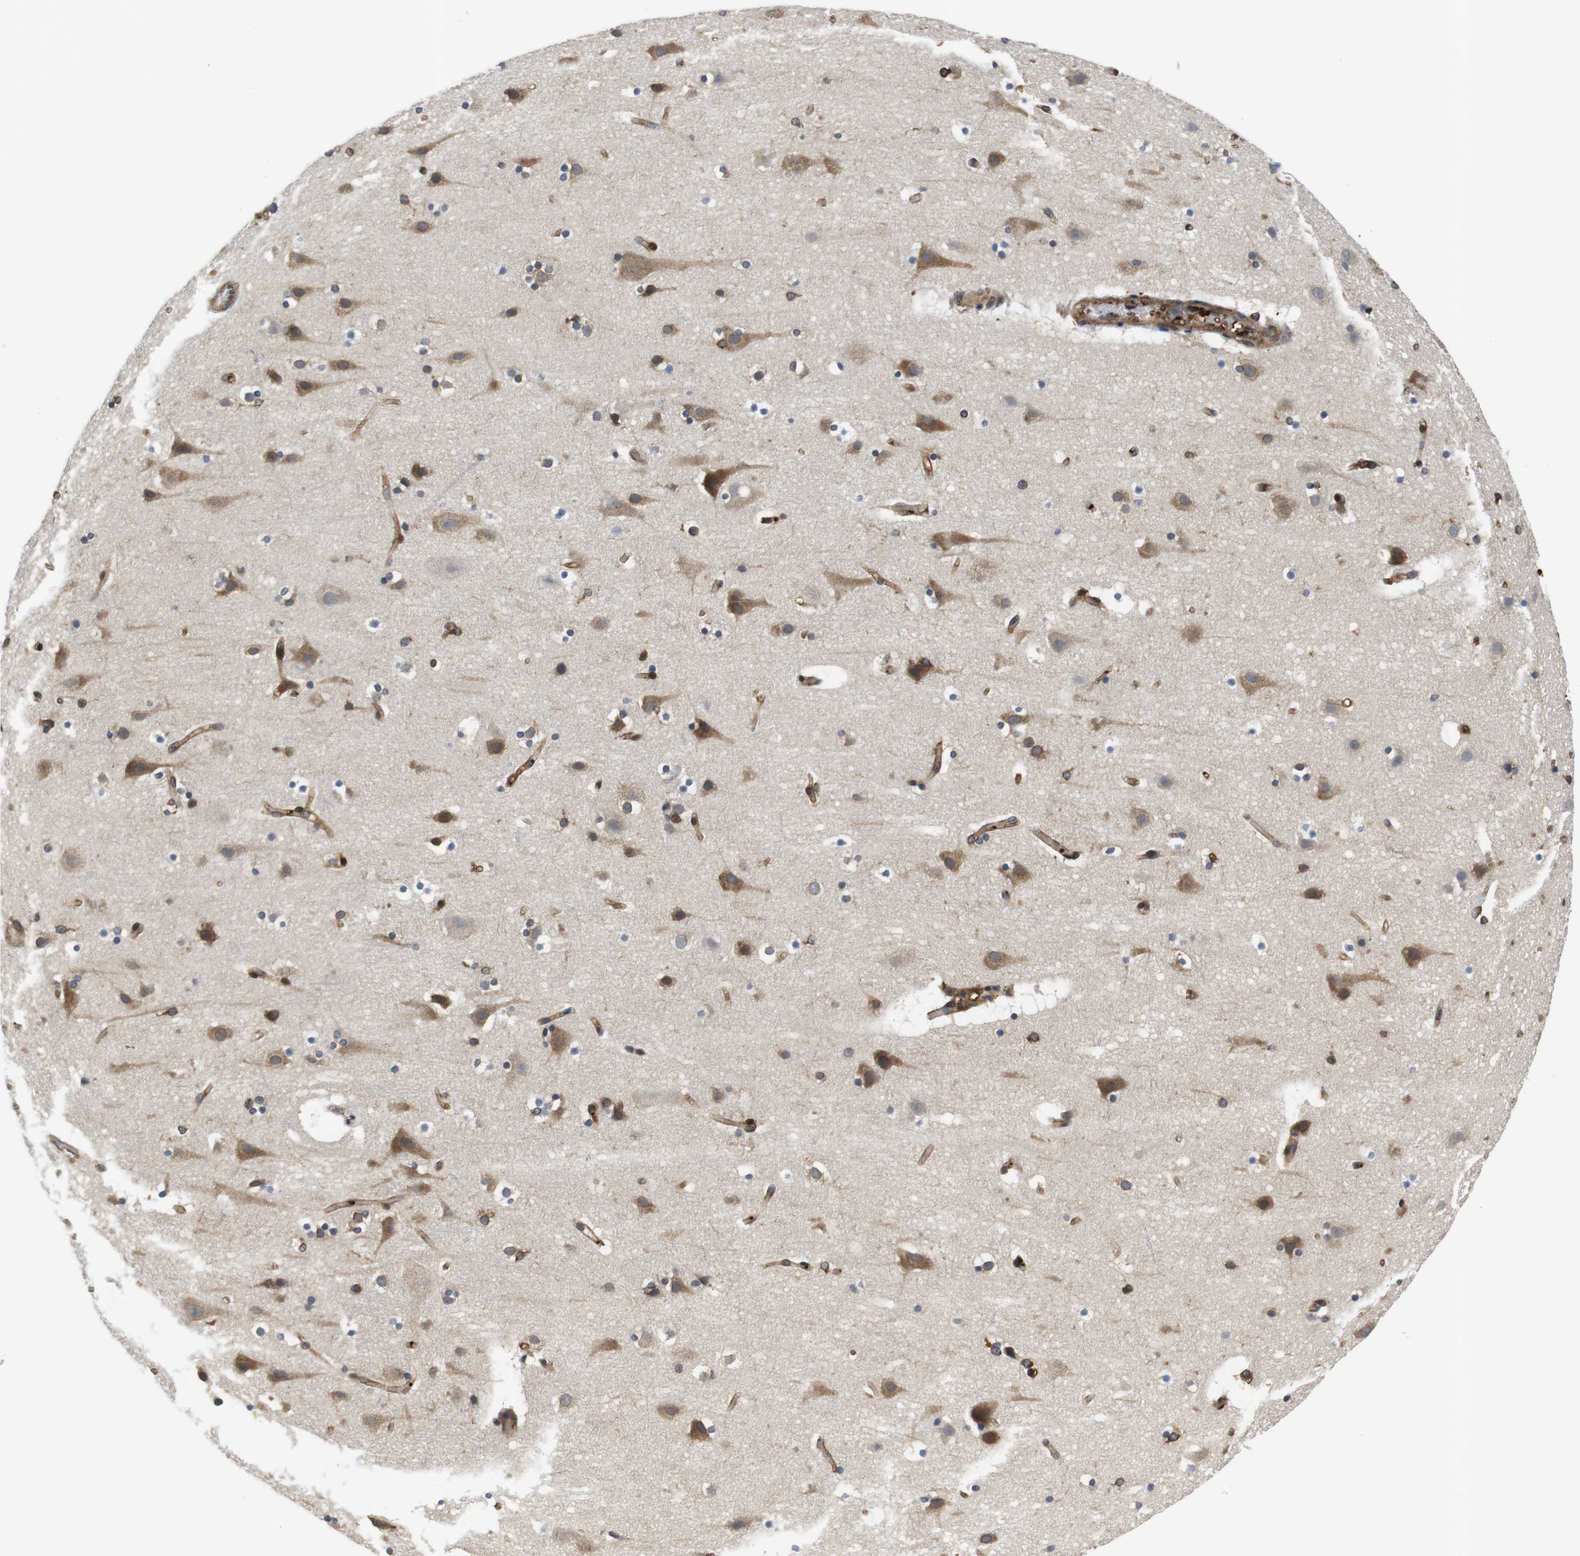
{"staining": {"intensity": "moderate", "quantity": ">75%", "location": "cytoplasmic/membranous"}, "tissue": "cerebral cortex", "cell_type": "Endothelial cells", "image_type": "normal", "snomed": [{"axis": "morphology", "description": "Normal tissue, NOS"}, {"axis": "topography", "description": "Cerebral cortex"}], "caption": "A high-resolution histopathology image shows immunohistochemistry (IHC) staining of benign cerebral cortex, which displays moderate cytoplasmic/membranous positivity in about >75% of endothelial cells. Nuclei are stained in blue.", "gene": "HERPUD2", "patient": {"sex": "male", "age": 45}}